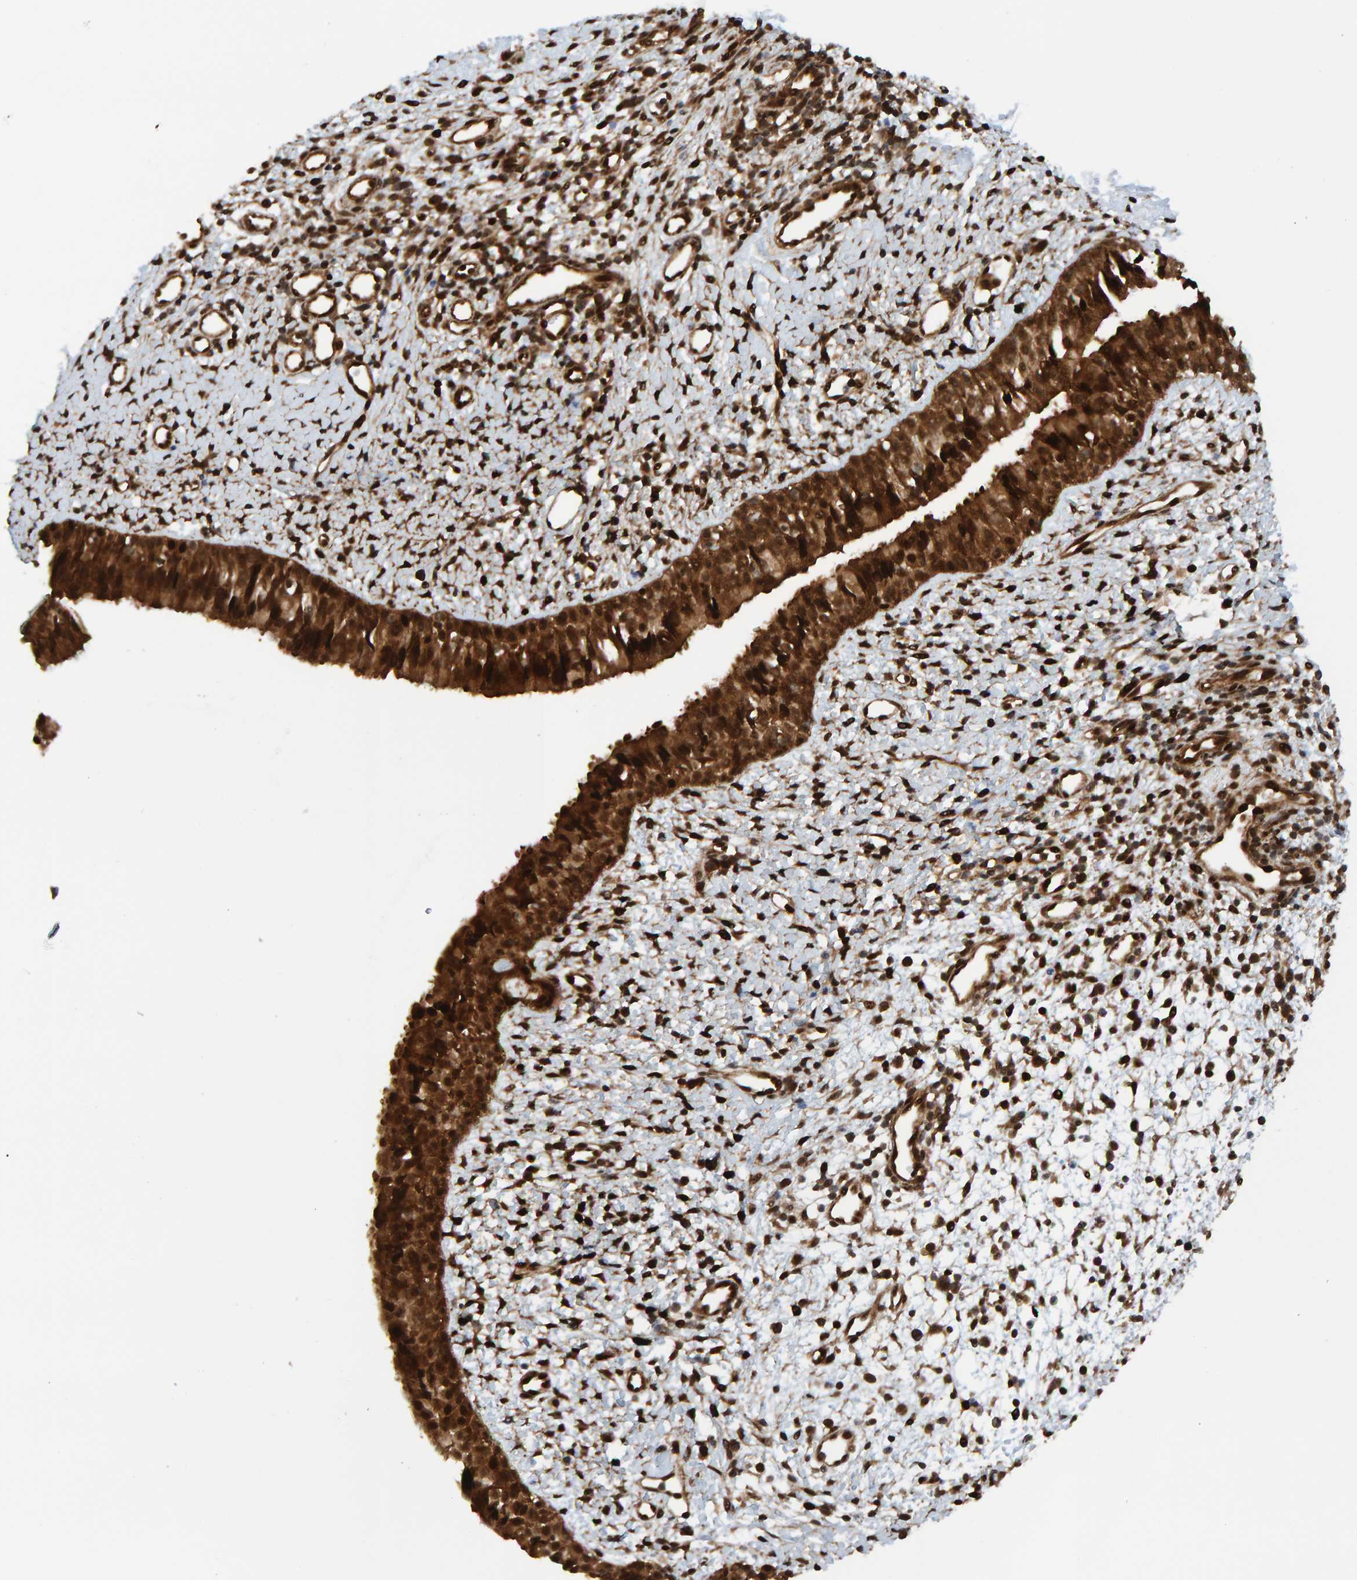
{"staining": {"intensity": "strong", "quantity": ">75%", "location": "cytoplasmic/membranous,nuclear"}, "tissue": "nasopharynx", "cell_type": "Respiratory epithelial cells", "image_type": "normal", "snomed": [{"axis": "morphology", "description": "Normal tissue, NOS"}, {"axis": "topography", "description": "Nasopharynx"}], "caption": "Immunohistochemistry of normal nasopharynx demonstrates high levels of strong cytoplasmic/membranous,nuclear positivity in about >75% of respiratory epithelial cells.", "gene": "ZNF366", "patient": {"sex": "male", "age": 22}}